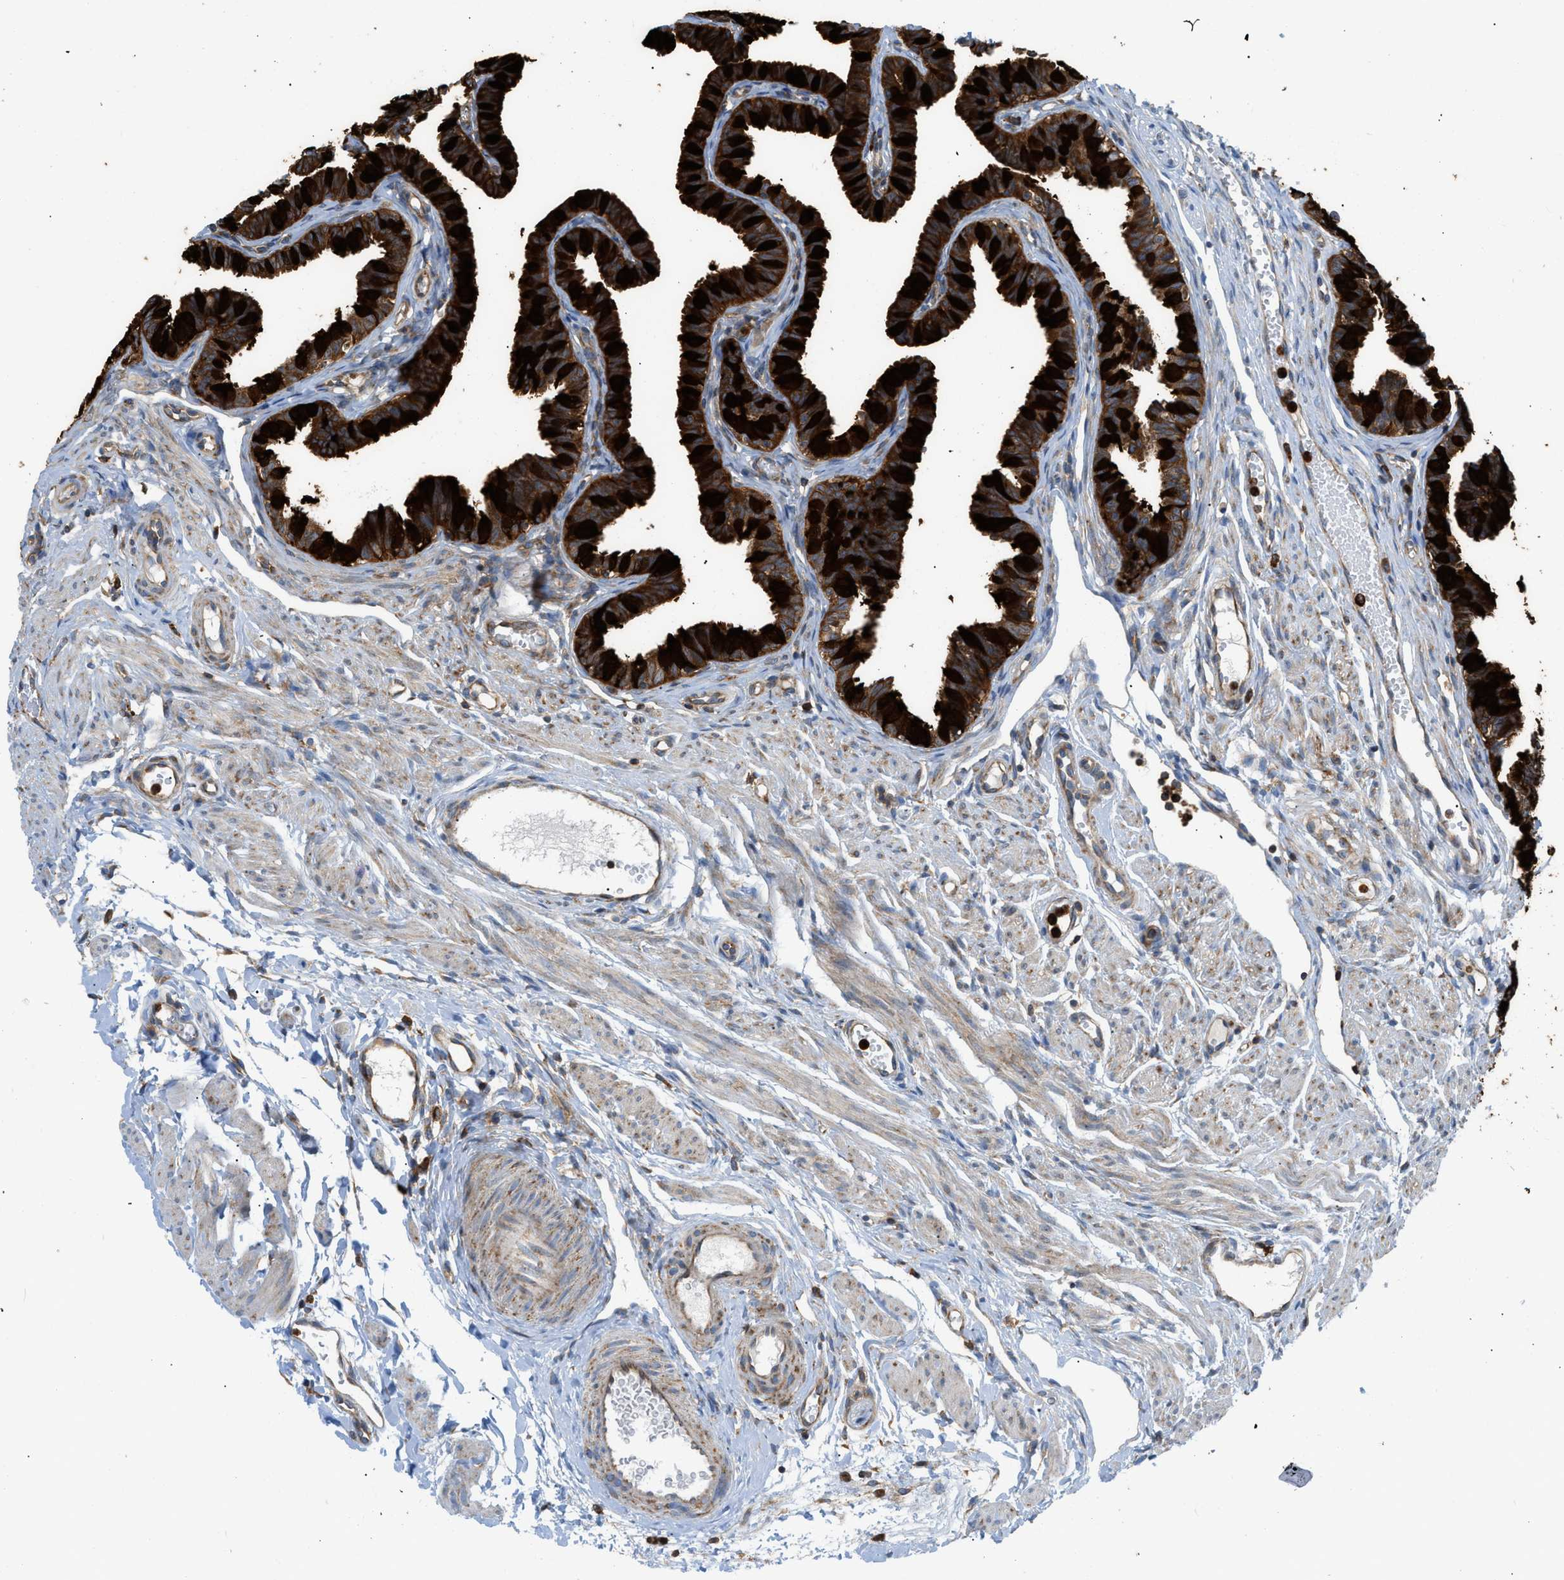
{"staining": {"intensity": "strong", "quantity": ">75%", "location": "cytoplasmic/membranous"}, "tissue": "fallopian tube", "cell_type": "Glandular cells", "image_type": "normal", "snomed": [{"axis": "morphology", "description": "Normal tissue, NOS"}, {"axis": "topography", "description": "Fallopian tube"}, {"axis": "topography", "description": "Ovary"}], "caption": "DAB immunohistochemical staining of normal human fallopian tube displays strong cytoplasmic/membranous protein positivity in approximately >75% of glandular cells.", "gene": "GPAT4", "patient": {"sex": "female", "age": 23}}